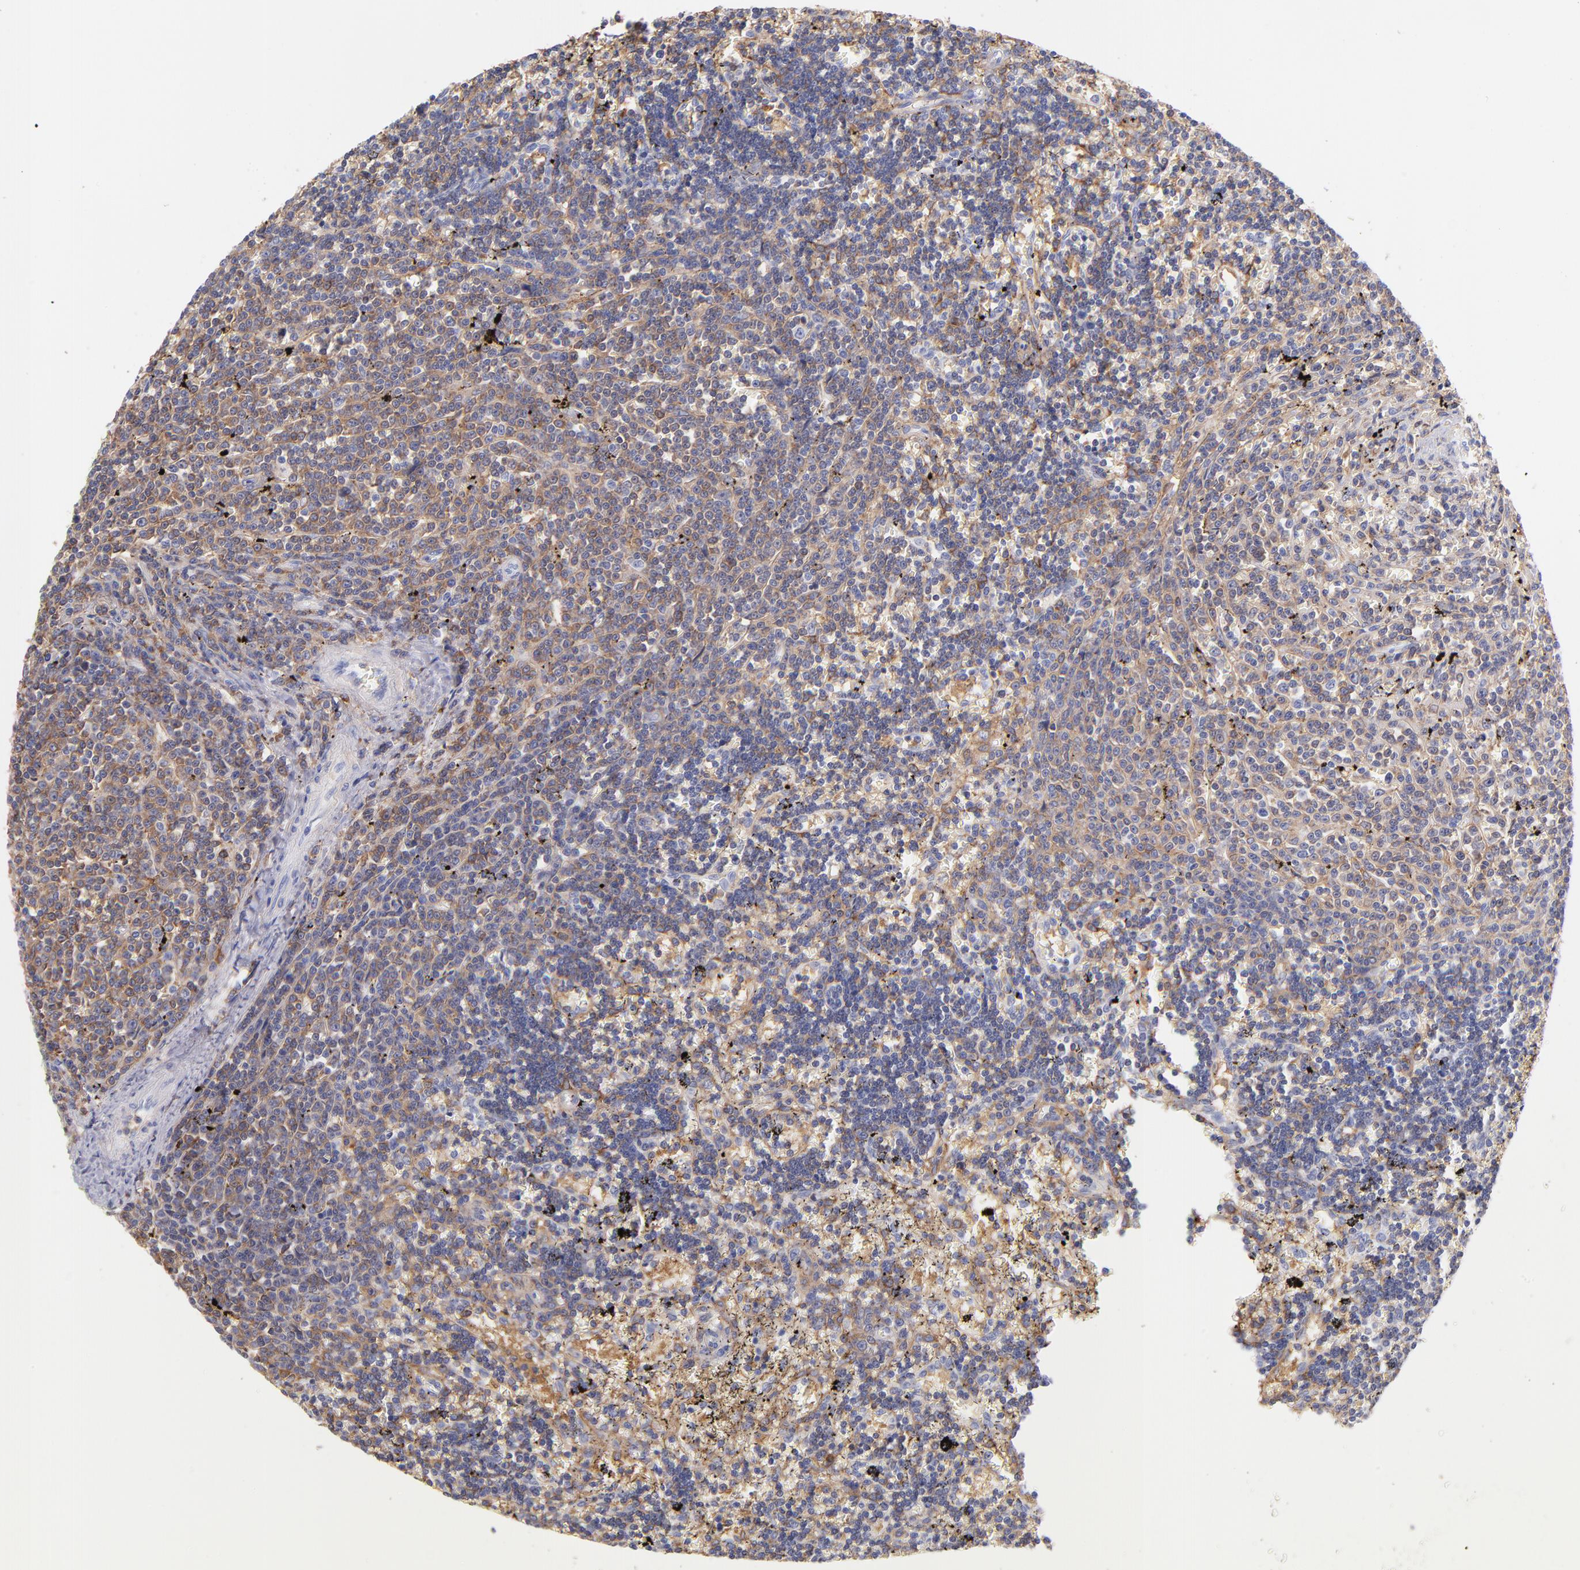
{"staining": {"intensity": "moderate", "quantity": "25%-75%", "location": "cytoplasmic/membranous"}, "tissue": "lymphoma", "cell_type": "Tumor cells", "image_type": "cancer", "snomed": [{"axis": "morphology", "description": "Malignant lymphoma, non-Hodgkin's type, Low grade"}, {"axis": "topography", "description": "Spleen"}], "caption": "Immunohistochemistry (IHC) of lymphoma demonstrates medium levels of moderate cytoplasmic/membranous expression in approximately 25%-75% of tumor cells. (IHC, brightfield microscopy, high magnification).", "gene": "PRKCA", "patient": {"sex": "male", "age": 60}}